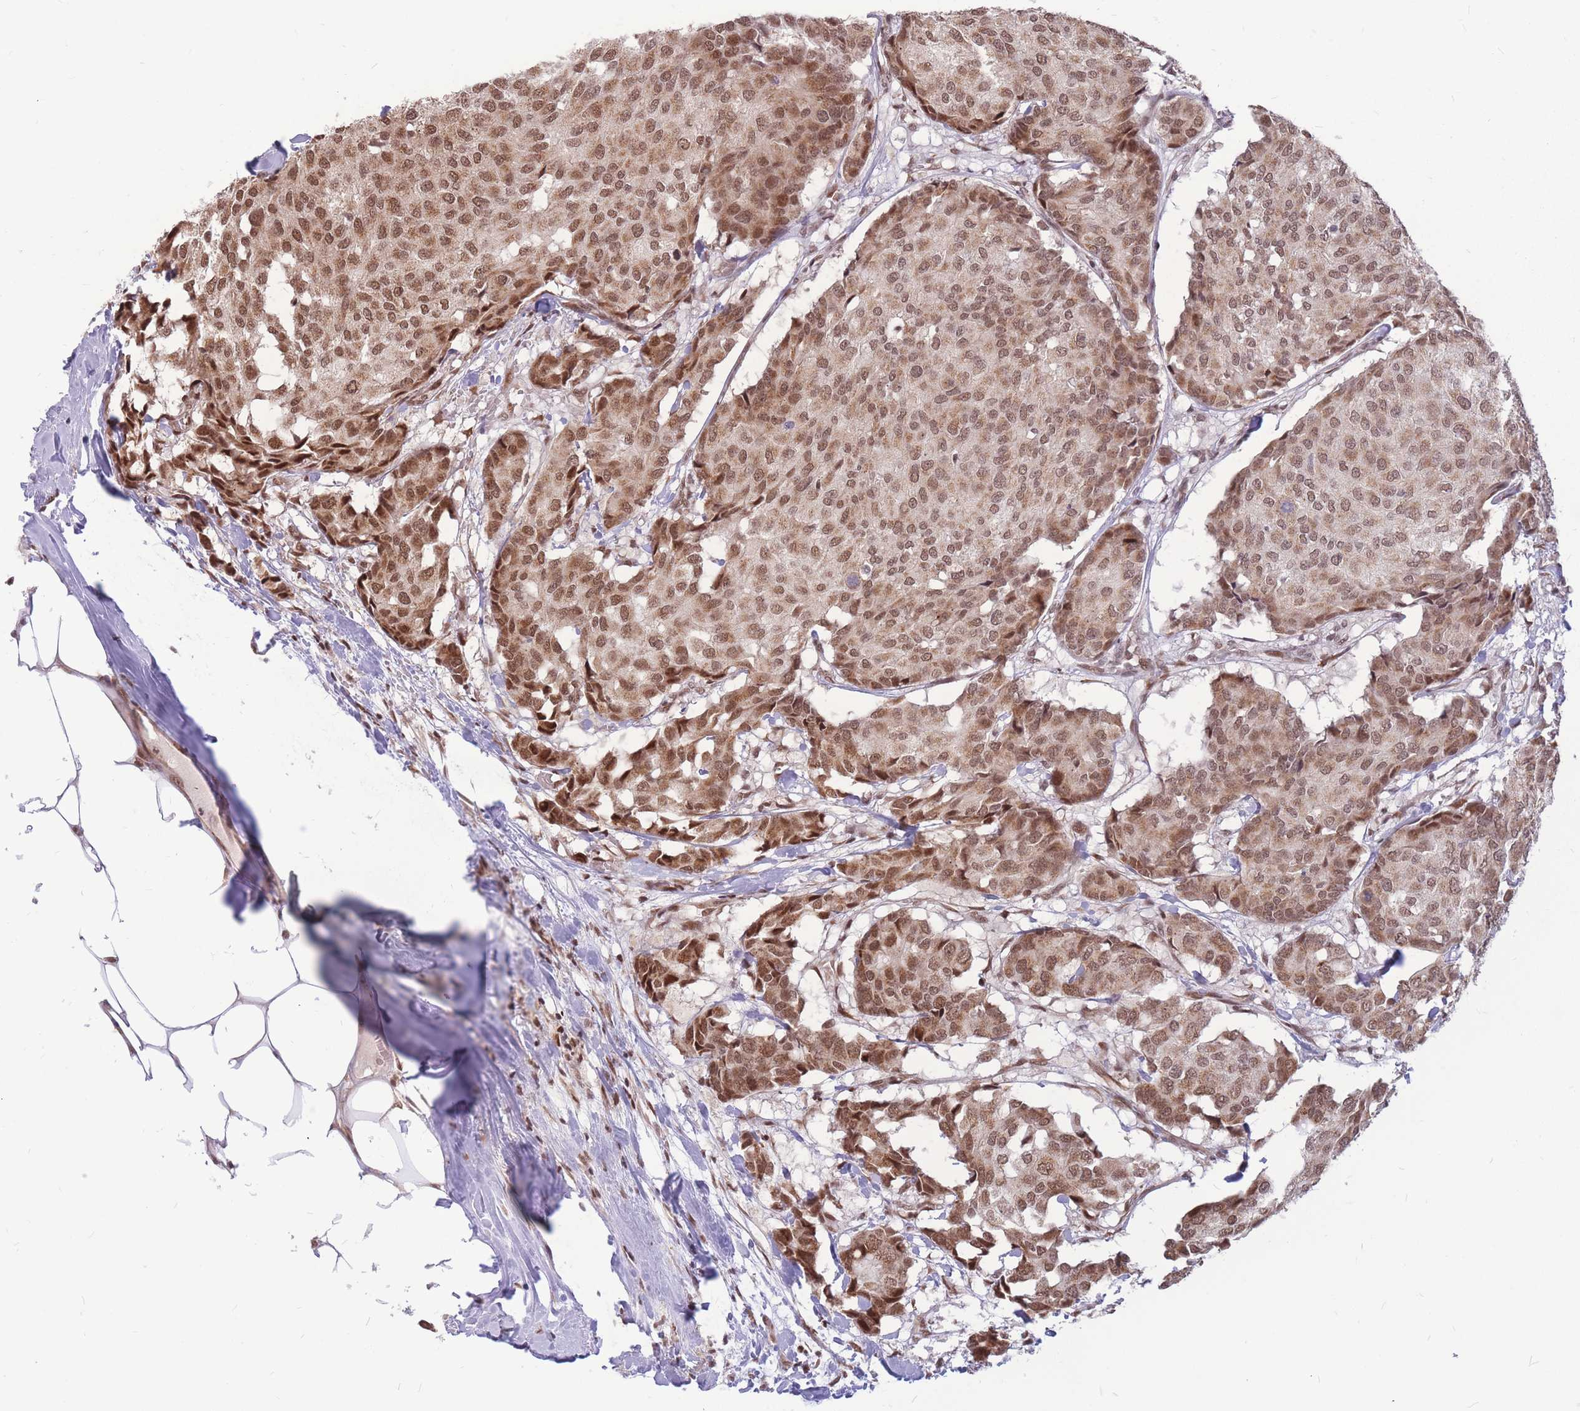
{"staining": {"intensity": "moderate", "quantity": ">75%", "location": "cytoplasmic/membranous,nuclear"}, "tissue": "breast cancer", "cell_type": "Tumor cells", "image_type": "cancer", "snomed": [{"axis": "morphology", "description": "Duct carcinoma"}, {"axis": "topography", "description": "Breast"}], "caption": "Breast cancer stained with a protein marker shows moderate staining in tumor cells.", "gene": "ADD2", "patient": {"sex": "female", "age": 75}}